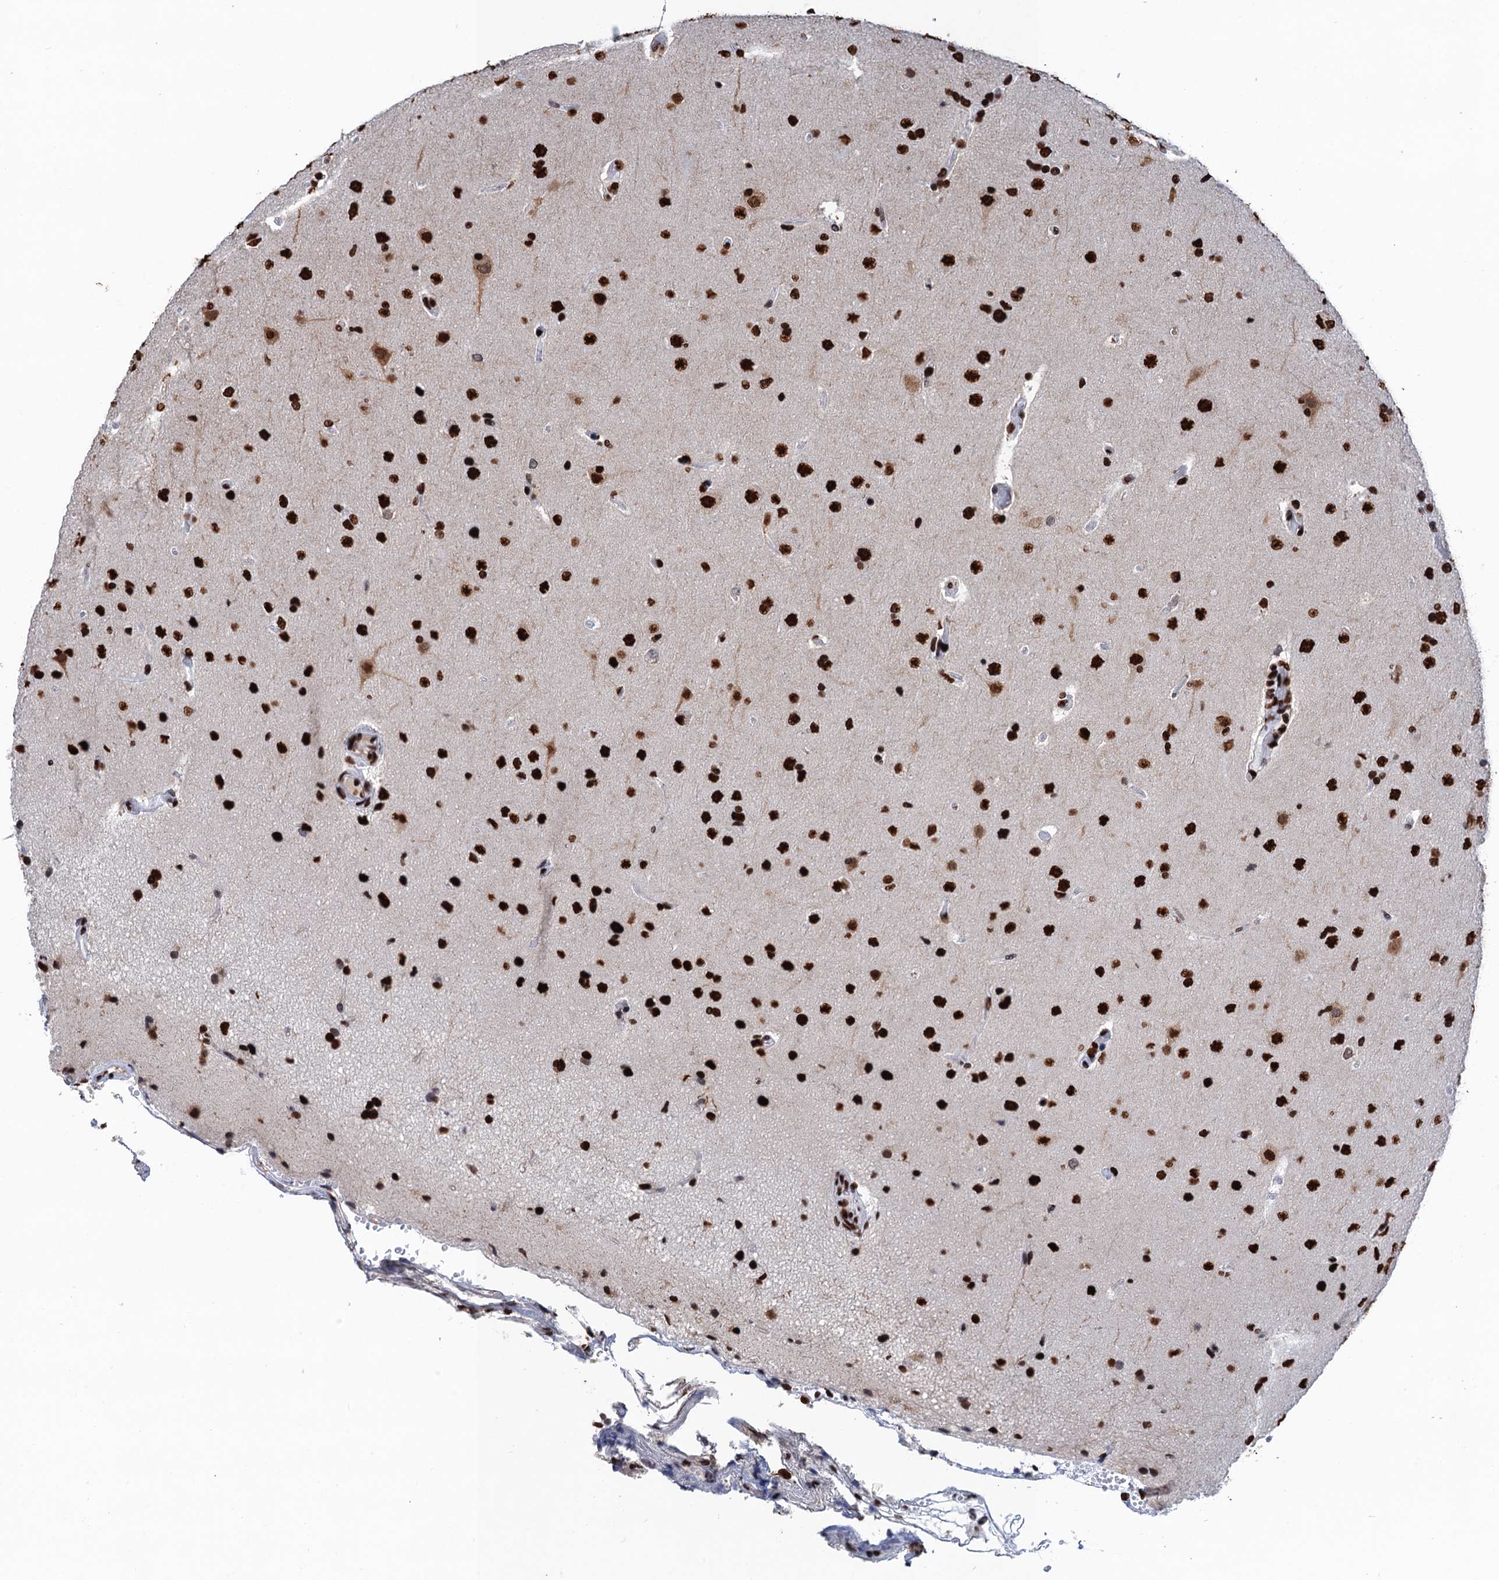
{"staining": {"intensity": "strong", "quantity": ">75%", "location": "nuclear"}, "tissue": "glioma", "cell_type": "Tumor cells", "image_type": "cancer", "snomed": [{"axis": "morphology", "description": "Glioma, malignant, High grade"}, {"axis": "topography", "description": "Brain"}], "caption": "DAB (3,3'-diaminobenzidine) immunohistochemical staining of human glioma reveals strong nuclear protein expression in about >75% of tumor cells.", "gene": "UBA2", "patient": {"sex": "male", "age": 72}}